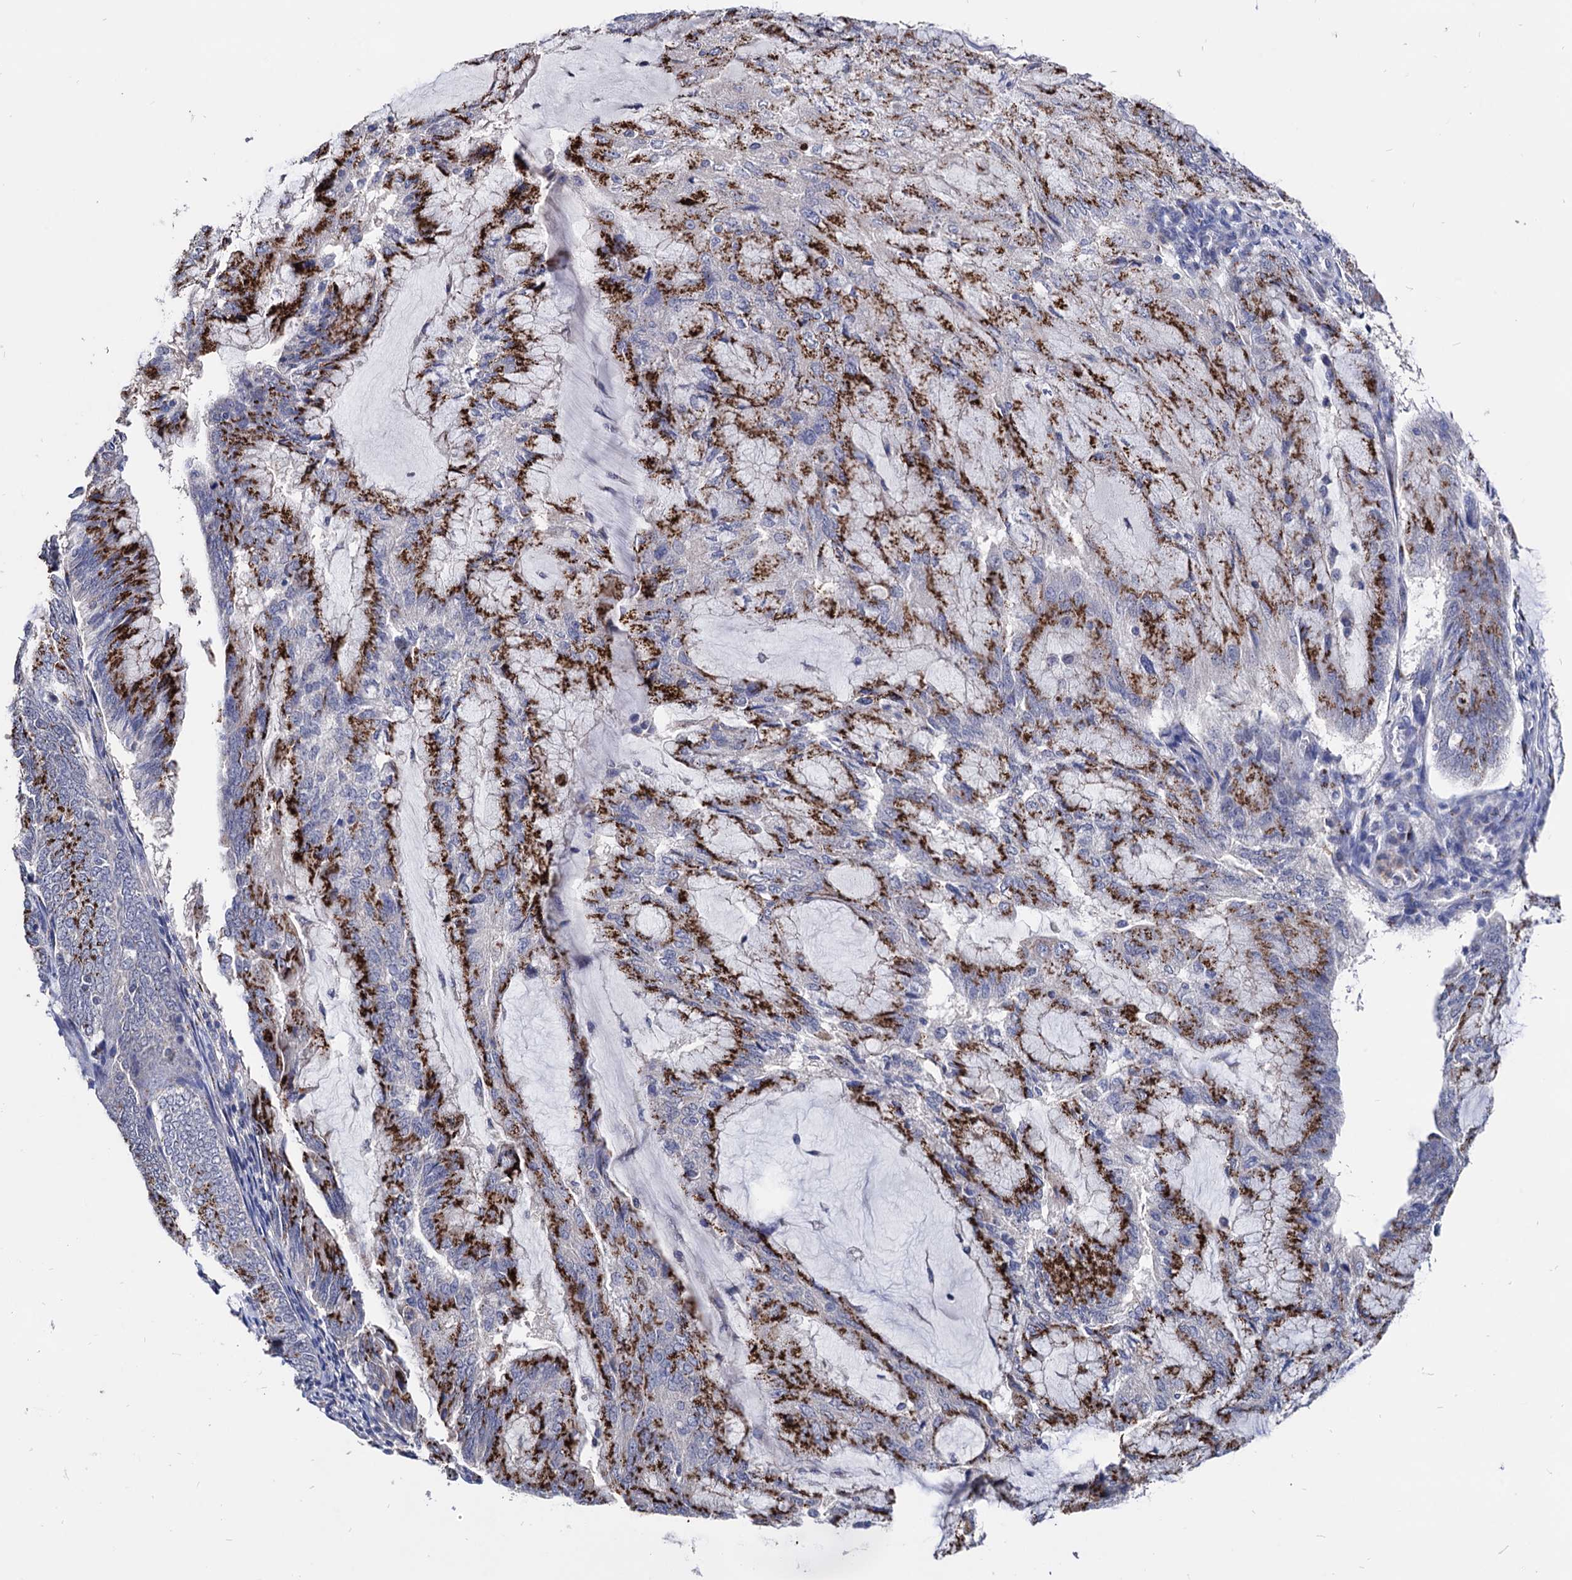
{"staining": {"intensity": "strong", "quantity": ">75%", "location": "cytoplasmic/membranous"}, "tissue": "endometrial cancer", "cell_type": "Tumor cells", "image_type": "cancer", "snomed": [{"axis": "morphology", "description": "Adenocarcinoma, NOS"}, {"axis": "topography", "description": "Endometrium"}], "caption": "Protein analysis of endometrial cancer tissue displays strong cytoplasmic/membranous staining in approximately >75% of tumor cells.", "gene": "ESD", "patient": {"sex": "female", "age": 81}}